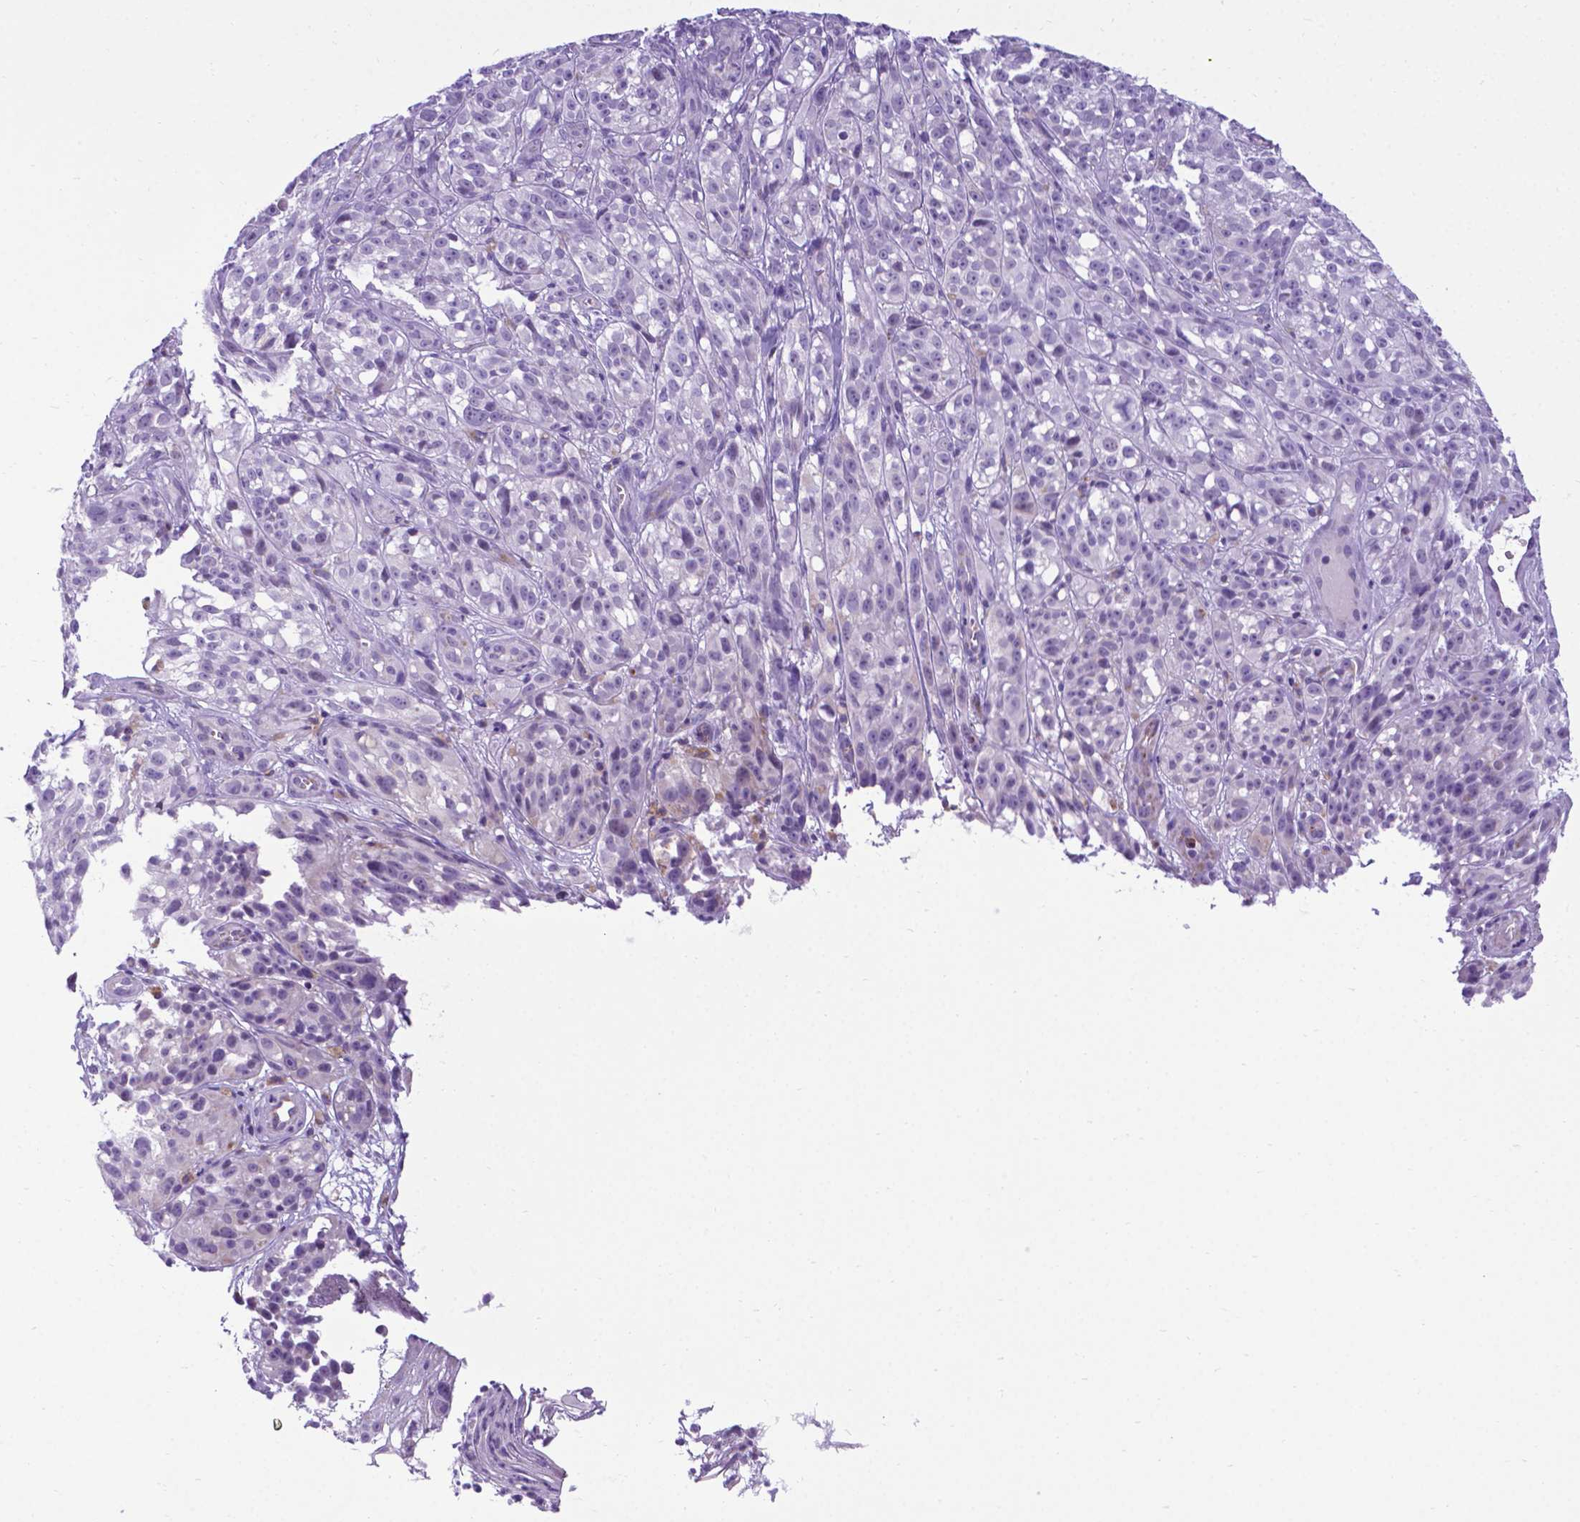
{"staining": {"intensity": "negative", "quantity": "none", "location": "none"}, "tissue": "melanoma", "cell_type": "Tumor cells", "image_type": "cancer", "snomed": [{"axis": "morphology", "description": "Malignant melanoma, NOS"}, {"axis": "topography", "description": "Skin"}], "caption": "IHC image of human malignant melanoma stained for a protein (brown), which displays no expression in tumor cells. (Stains: DAB (3,3'-diaminobenzidine) immunohistochemistry (IHC) with hematoxylin counter stain, Microscopy: brightfield microscopy at high magnification).", "gene": "POU3F3", "patient": {"sex": "female", "age": 85}}